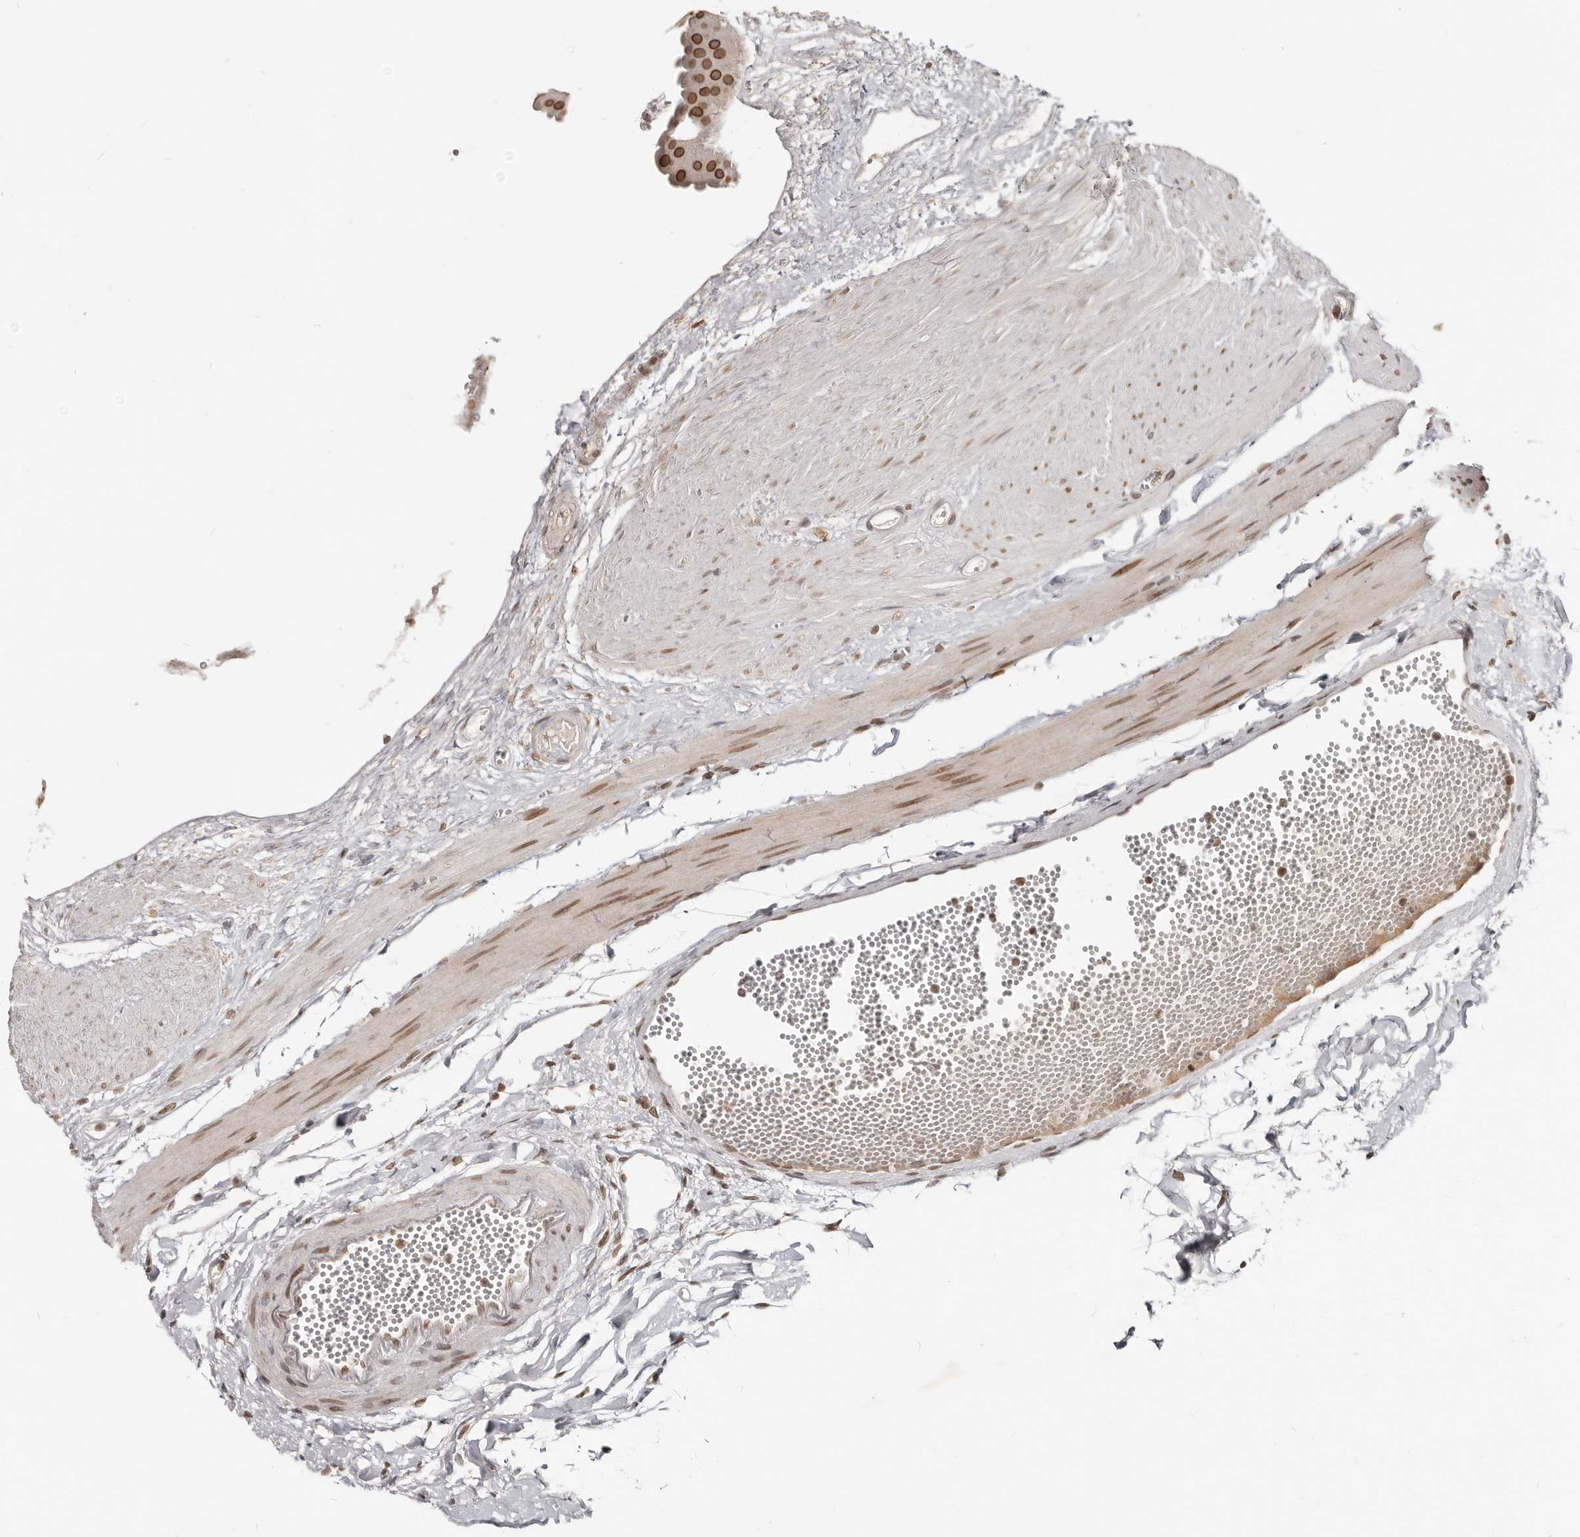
{"staining": {"intensity": "strong", "quantity": ">75%", "location": "cytoplasmic/membranous,nuclear"}, "tissue": "gallbladder", "cell_type": "Glandular cells", "image_type": "normal", "snomed": [{"axis": "morphology", "description": "Normal tissue, NOS"}, {"axis": "topography", "description": "Gallbladder"}], "caption": "Protein staining of benign gallbladder displays strong cytoplasmic/membranous,nuclear staining in approximately >75% of glandular cells. (DAB IHC, brown staining for protein, blue staining for nuclei).", "gene": "NUP153", "patient": {"sex": "female", "age": 64}}